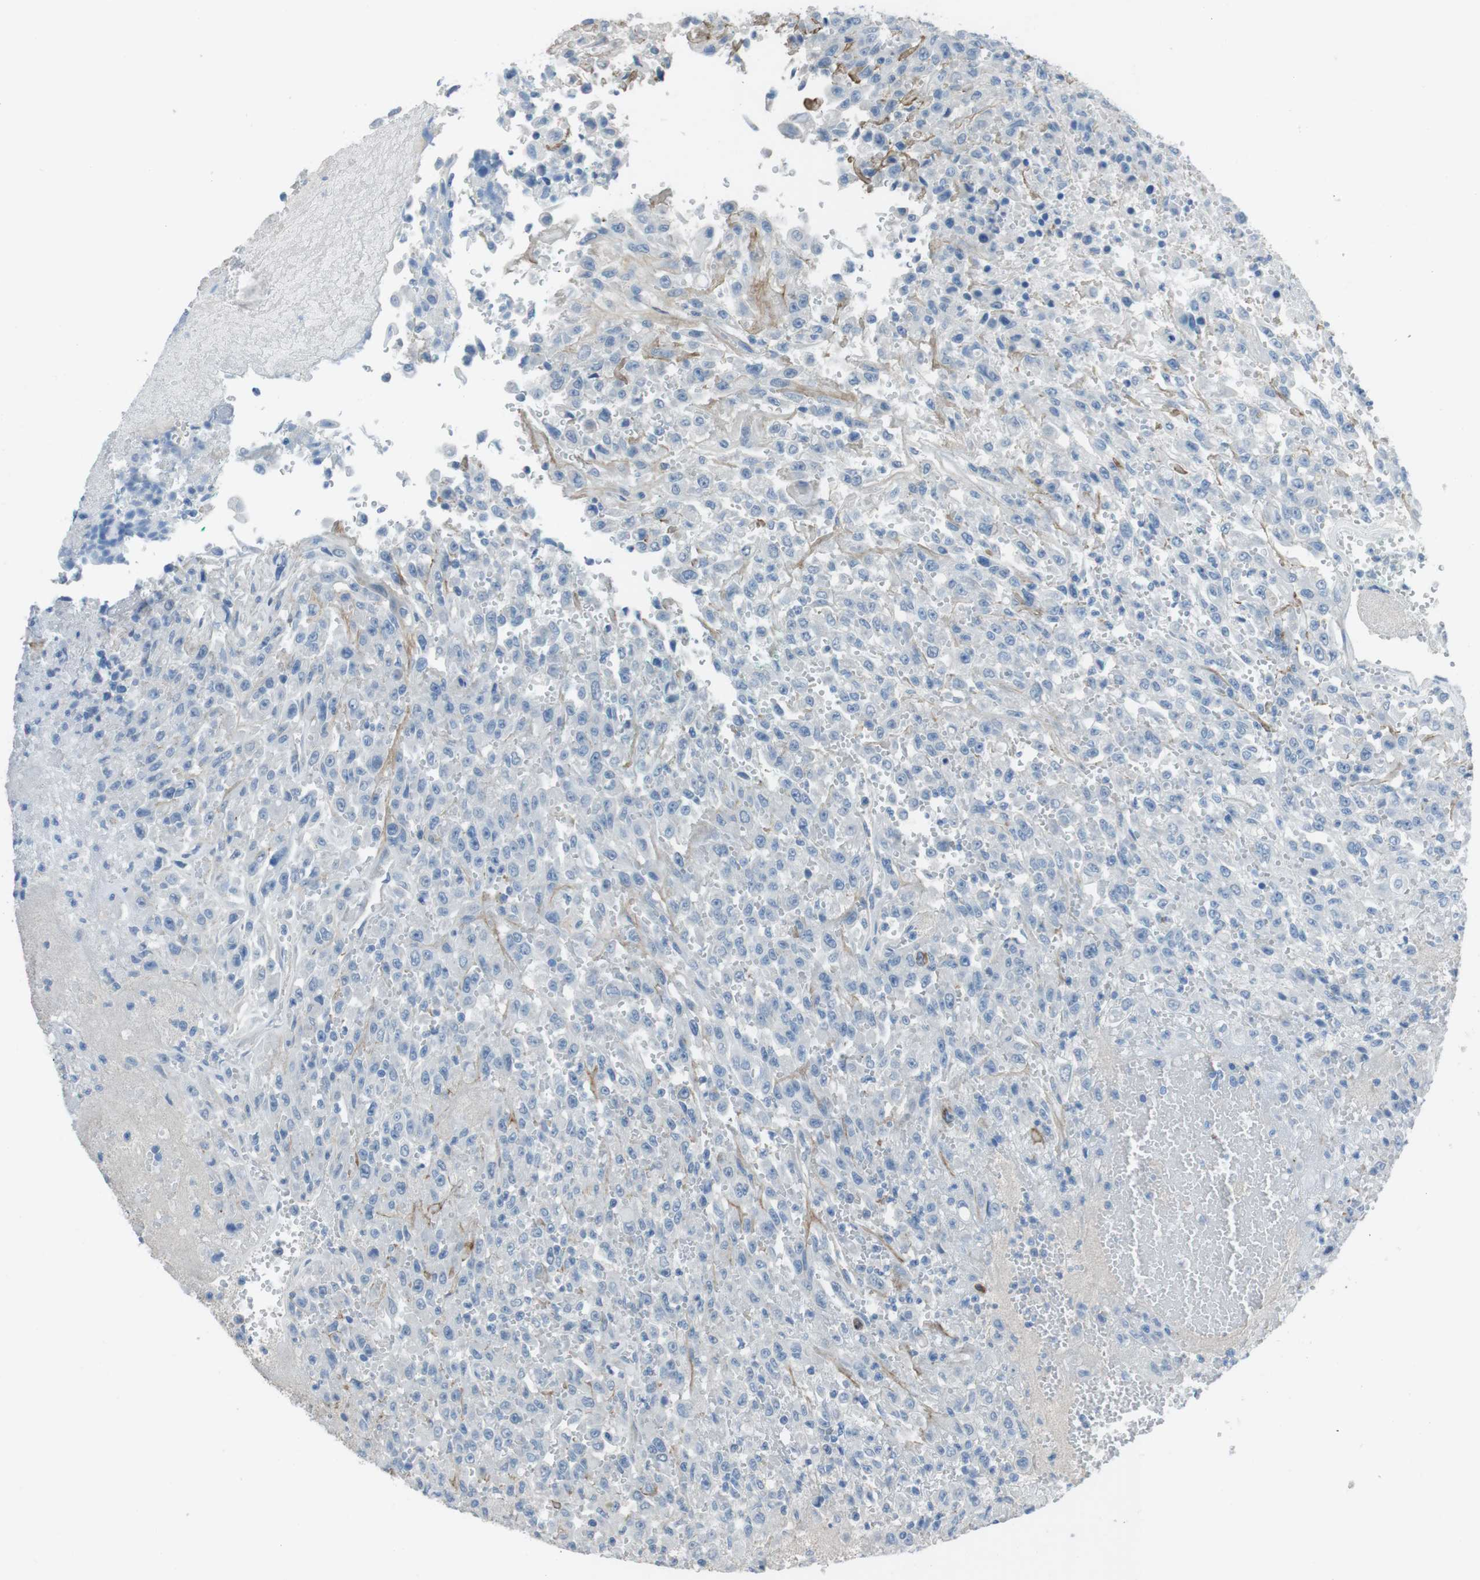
{"staining": {"intensity": "negative", "quantity": "none", "location": "none"}, "tissue": "urothelial cancer", "cell_type": "Tumor cells", "image_type": "cancer", "snomed": [{"axis": "morphology", "description": "Urothelial carcinoma, High grade"}, {"axis": "topography", "description": "Urinary bladder"}], "caption": "The micrograph reveals no staining of tumor cells in urothelial cancer. (DAB (3,3'-diaminobenzidine) IHC visualized using brightfield microscopy, high magnification).", "gene": "CYP2C8", "patient": {"sex": "male", "age": 46}}